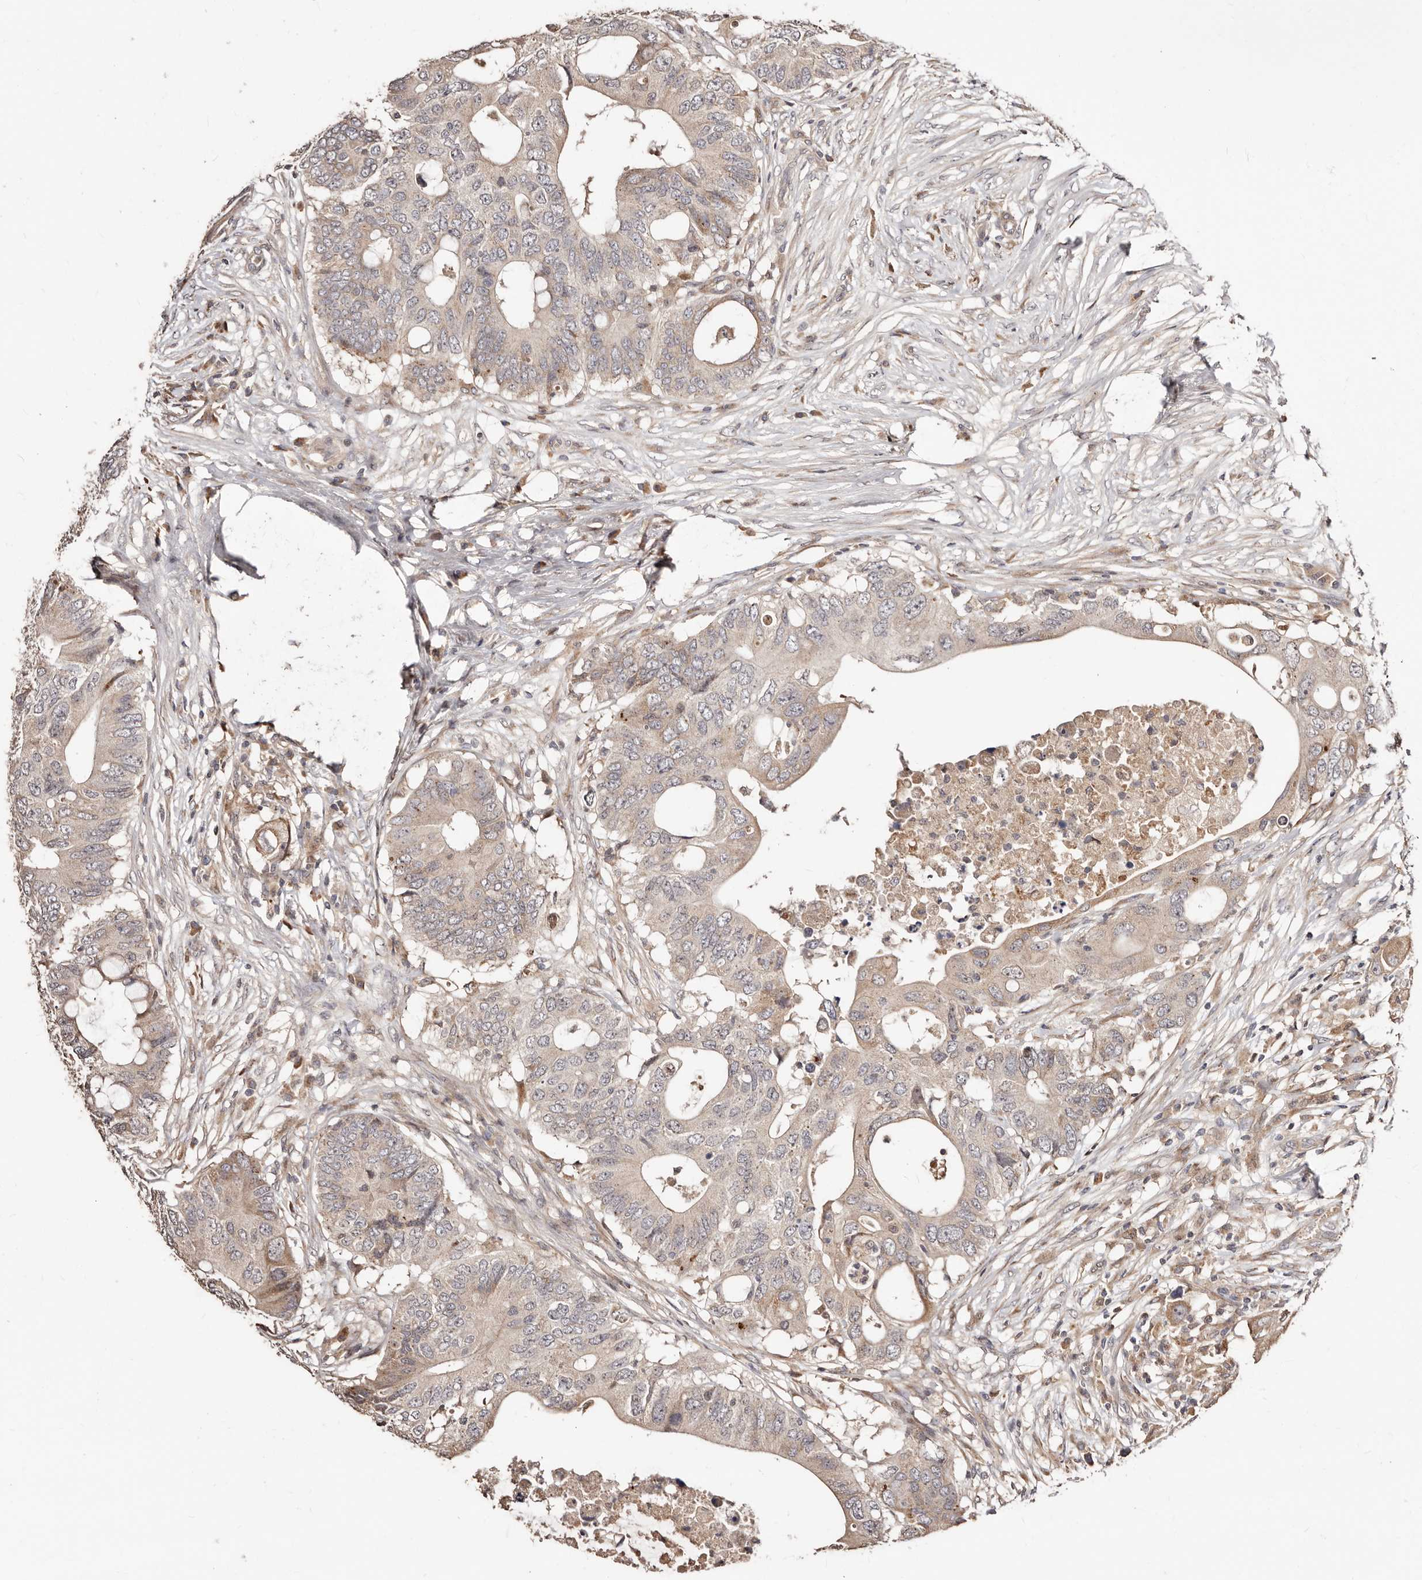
{"staining": {"intensity": "weak", "quantity": "<25%", "location": "cytoplasmic/membranous"}, "tissue": "colorectal cancer", "cell_type": "Tumor cells", "image_type": "cancer", "snomed": [{"axis": "morphology", "description": "Adenocarcinoma, NOS"}, {"axis": "topography", "description": "Colon"}], "caption": "The image demonstrates no staining of tumor cells in adenocarcinoma (colorectal).", "gene": "APOL6", "patient": {"sex": "male", "age": 71}}